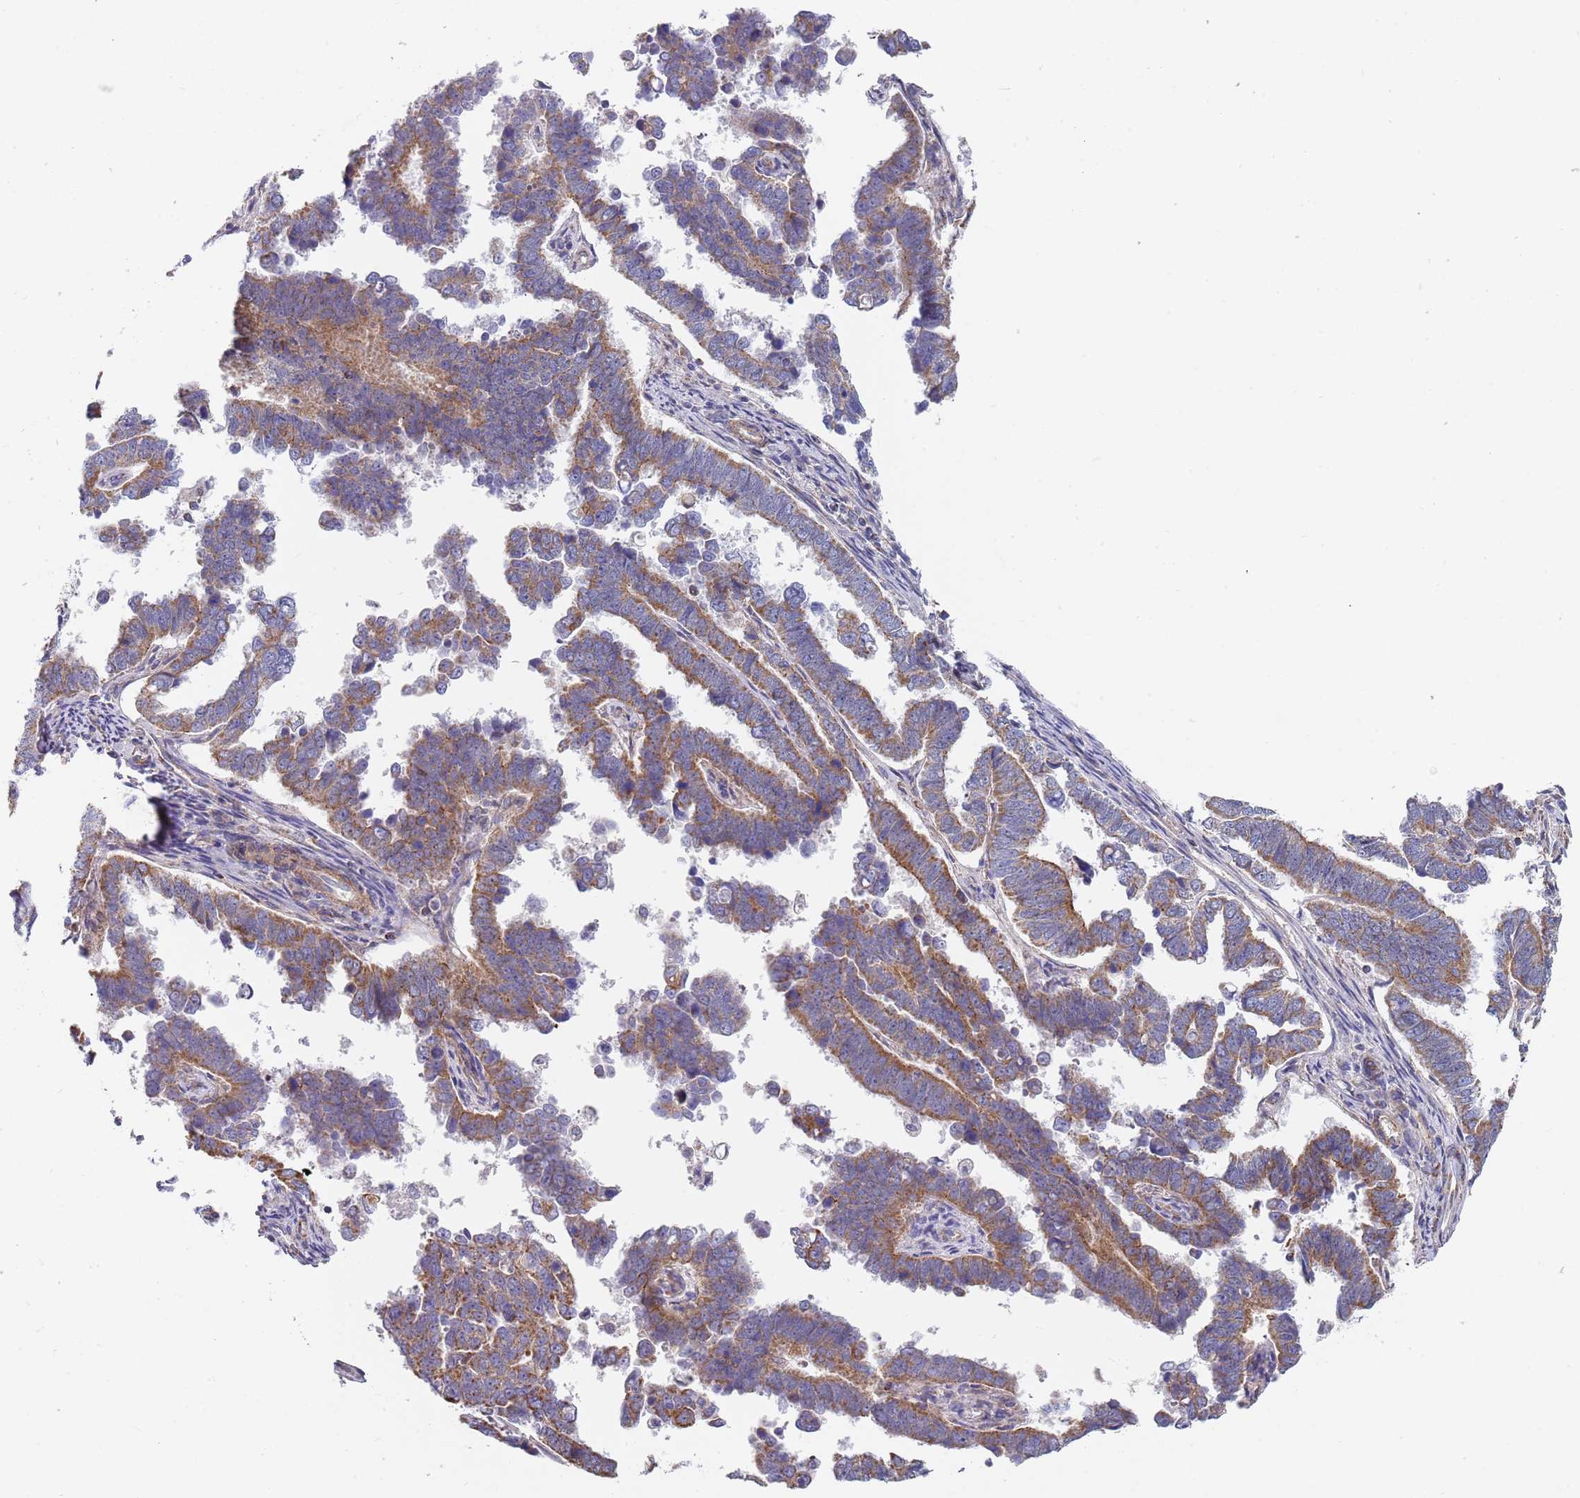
{"staining": {"intensity": "moderate", "quantity": ">75%", "location": "cytoplasmic/membranous"}, "tissue": "endometrial cancer", "cell_type": "Tumor cells", "image_type": "cancer", "snomed": [{"axis": "morphology", "description": "Adenocarcinoma, NOS"}, {"axis": "topography", "description": "Endometrium"}], "caption": "Human adenocarcinoma (endometrial) stained for a protein (brown) displays moderate cytoplasmic/membranous positive staining in about >75% of tumor cells.", "gene": "PWWP3A", "patient": {"sex": "female", "age": 75}}